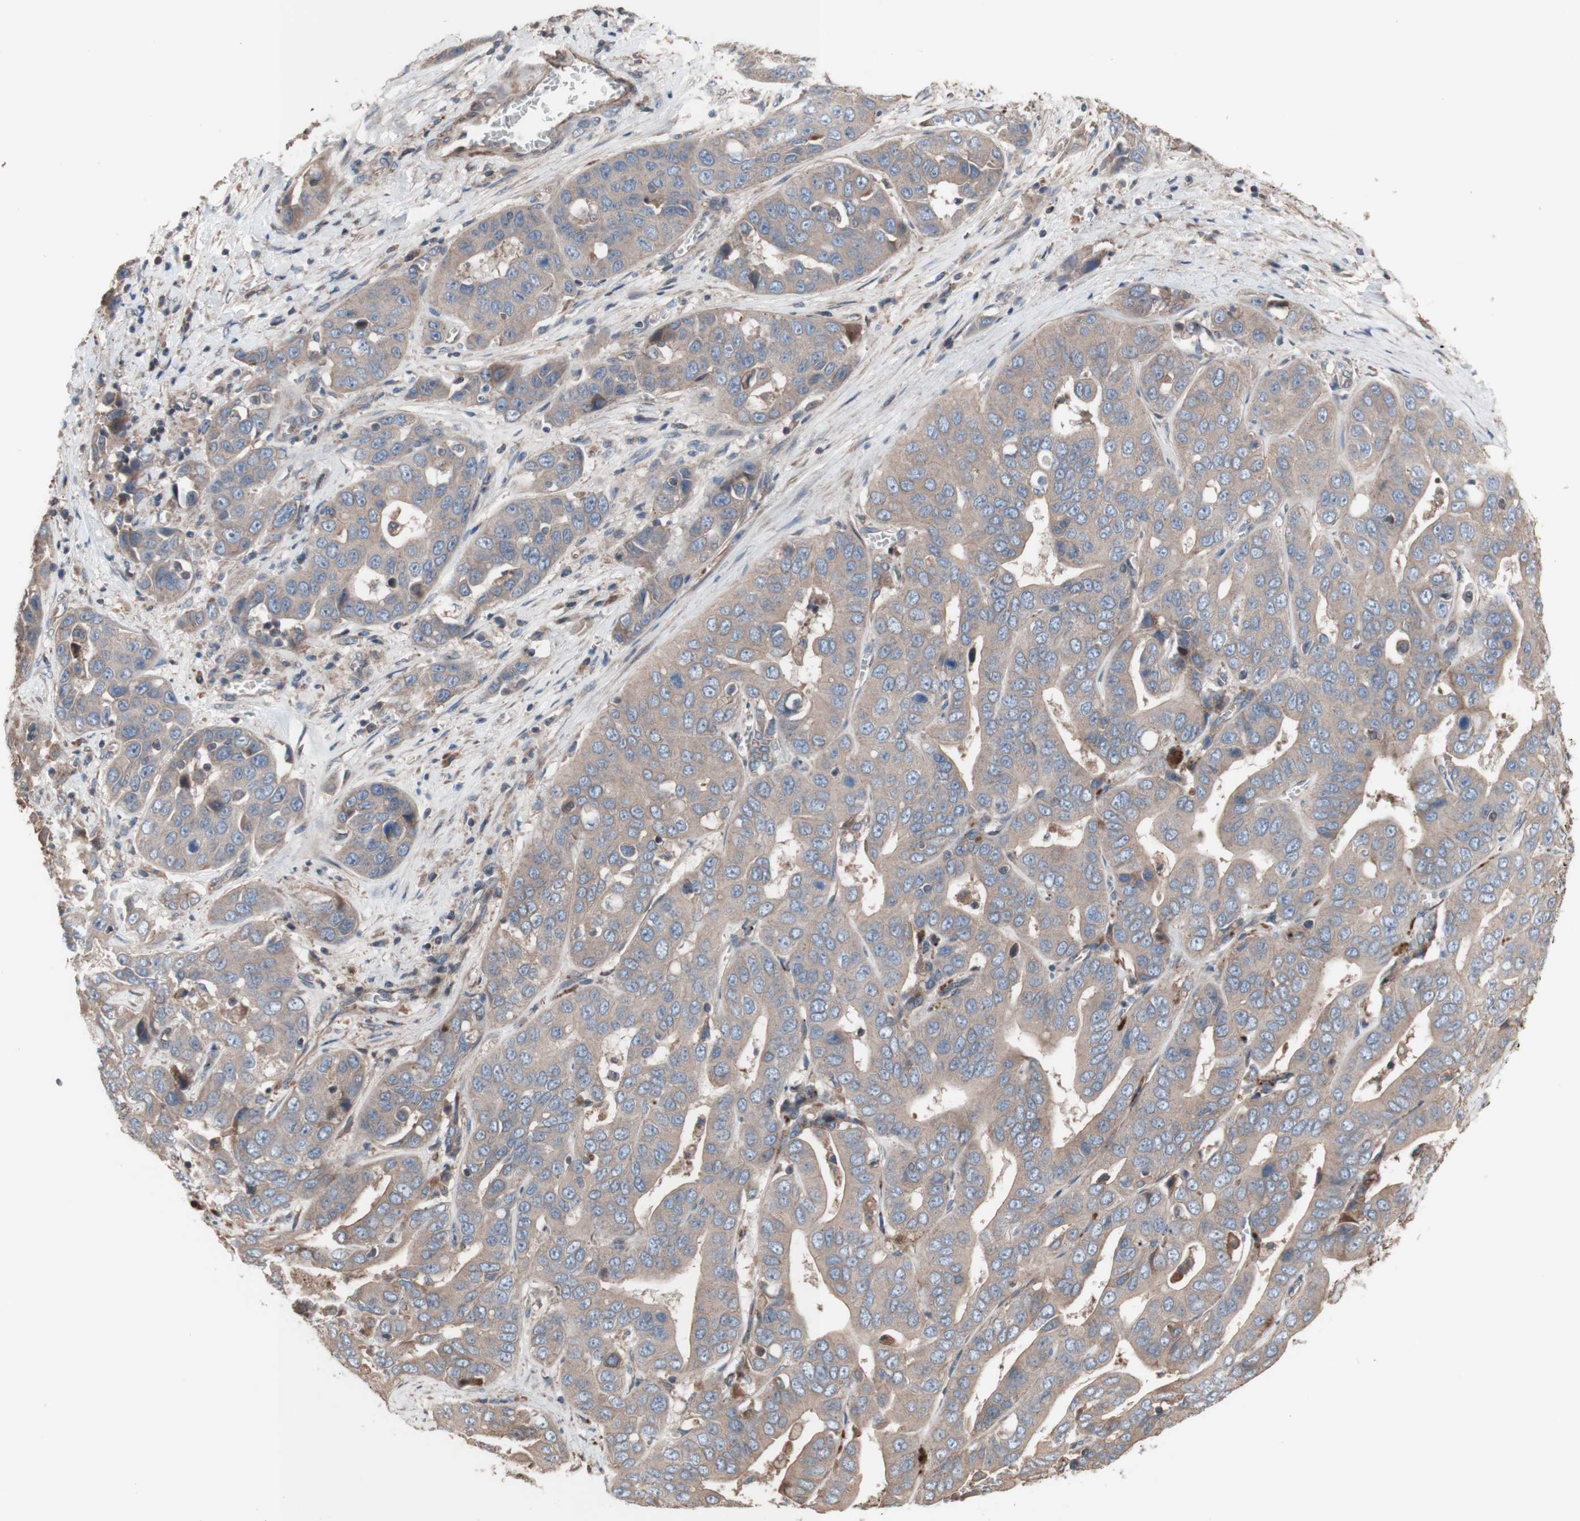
{"staining": {"intensity": "weak", "quantity": ">75%", "location": "cytoplasmic/membranous"}, "tissue": "liver cancer", "cell_type": "Tumor cells", "image_type": "cancer", "snomed": [{"axis": "morphology", "description": "Cholangiocarcinoma"}, {"axis": "topography", "description": "Liver"}], "caption": "High-magnification brightfield microscopy of liver cholangiocarcinoma stained with DAB (3,3'-diaminobenzidine) (brown) and counterstained with hematoxylin (blue). tumor cells exhibit weak cytoplasmic/membranous positivity is seen in about>75% of cells.", "gene": "COPB1", "patient": {"sex": "female", "age": 52}}